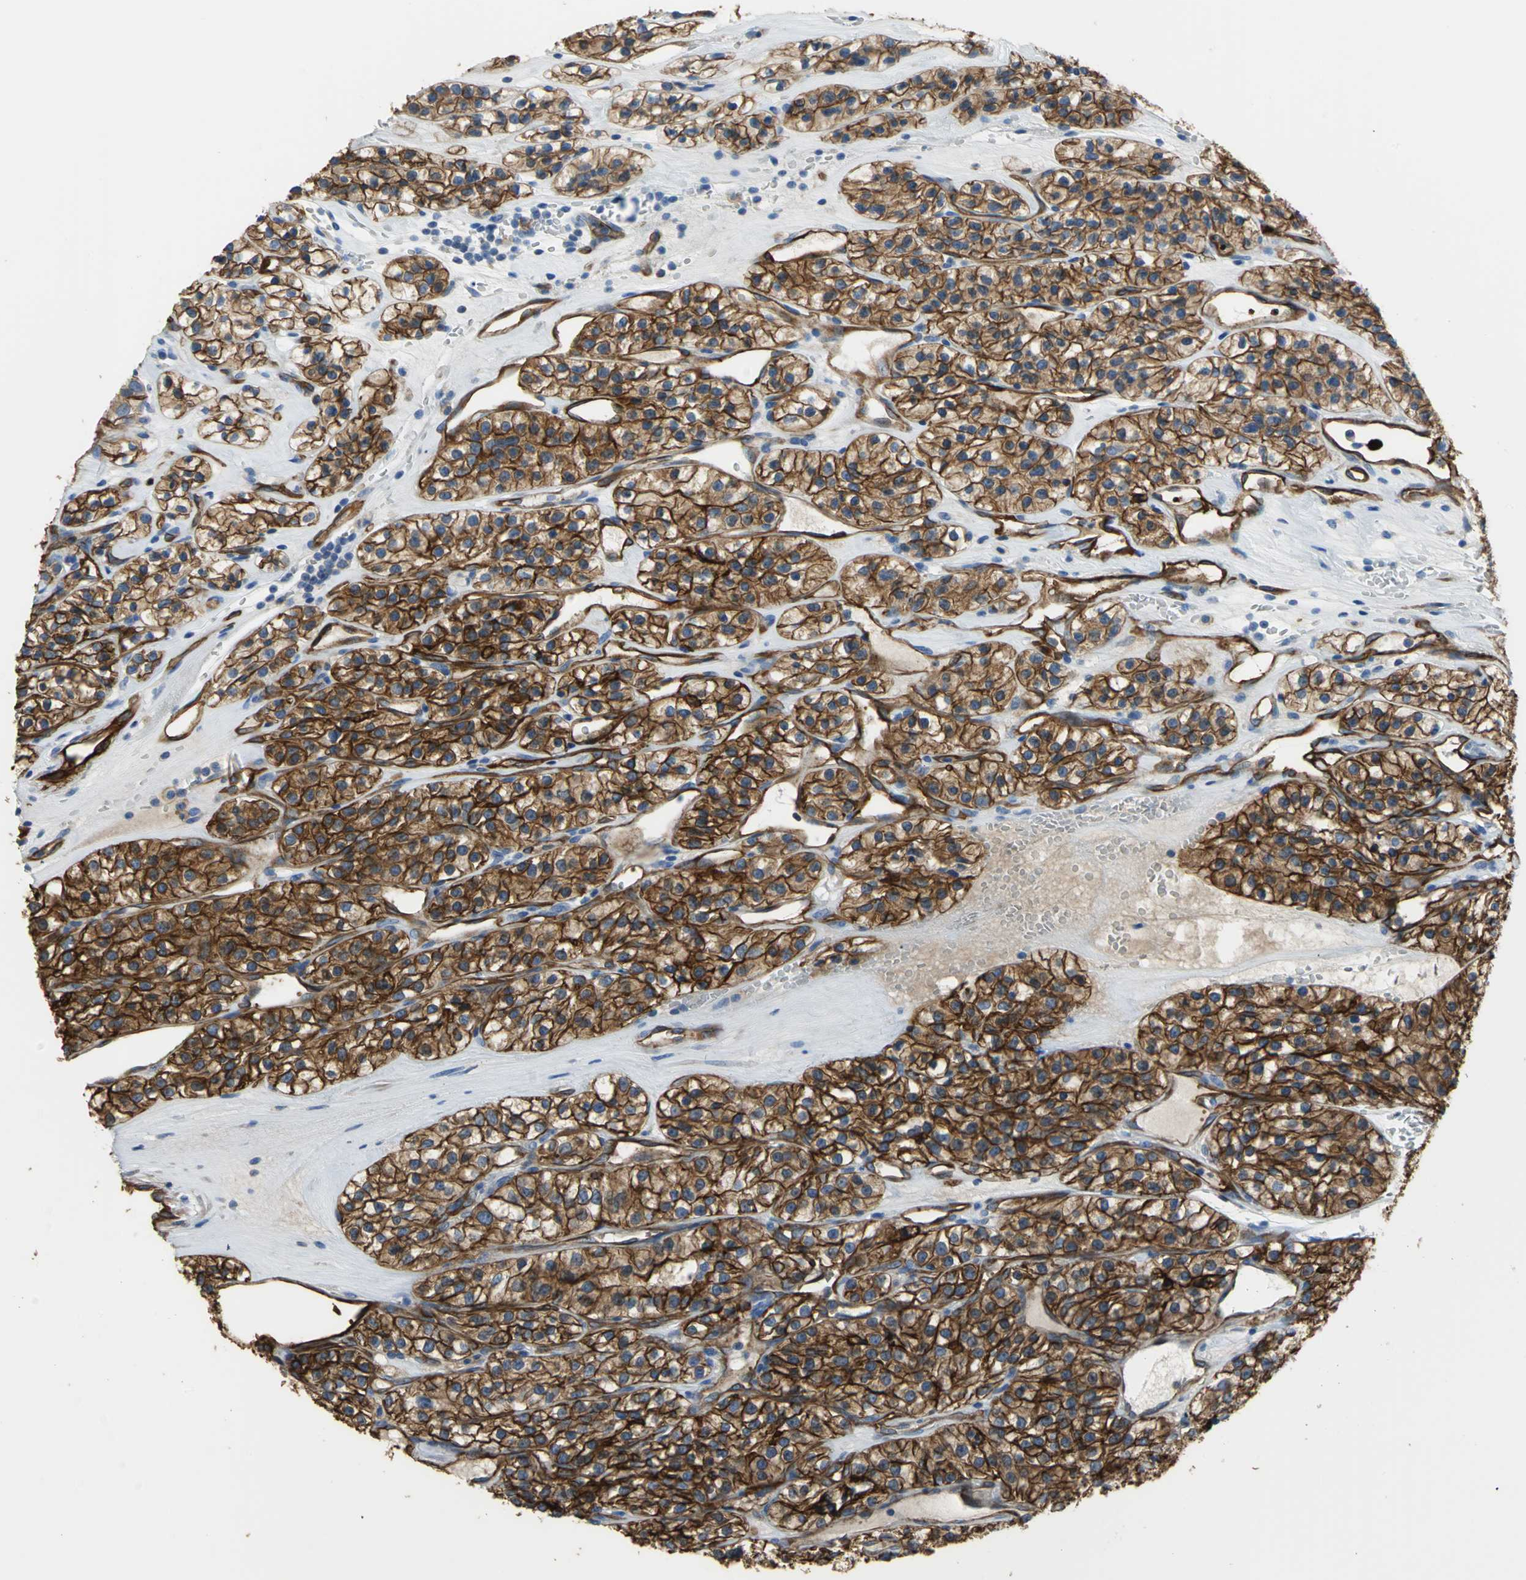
{"staining": {"intensity": "strong", "quantity": ">75%", "location": "cytoplasmic/membranous"}, "tissue": "renal cancer", "cell_type": "Tumor cells", "image_type": "cancer", "snomed": [{"axis": "morphology", "description": "Adenocarcinoma, NOS"}, {"axis": "topography", "description": "Kidney"}], "caption": "IHC of human renal cancer demonstrates high levels of strong cytoplasmic/membranous positivity in approximately >75% of tumor cells. The staining is performed using DAB brown chromogen to label protein expression. The nuclei are counter-stained blue using hematoxylin.", "gene": "FLNB", "patient": {"sex": "female", "age": 57}}